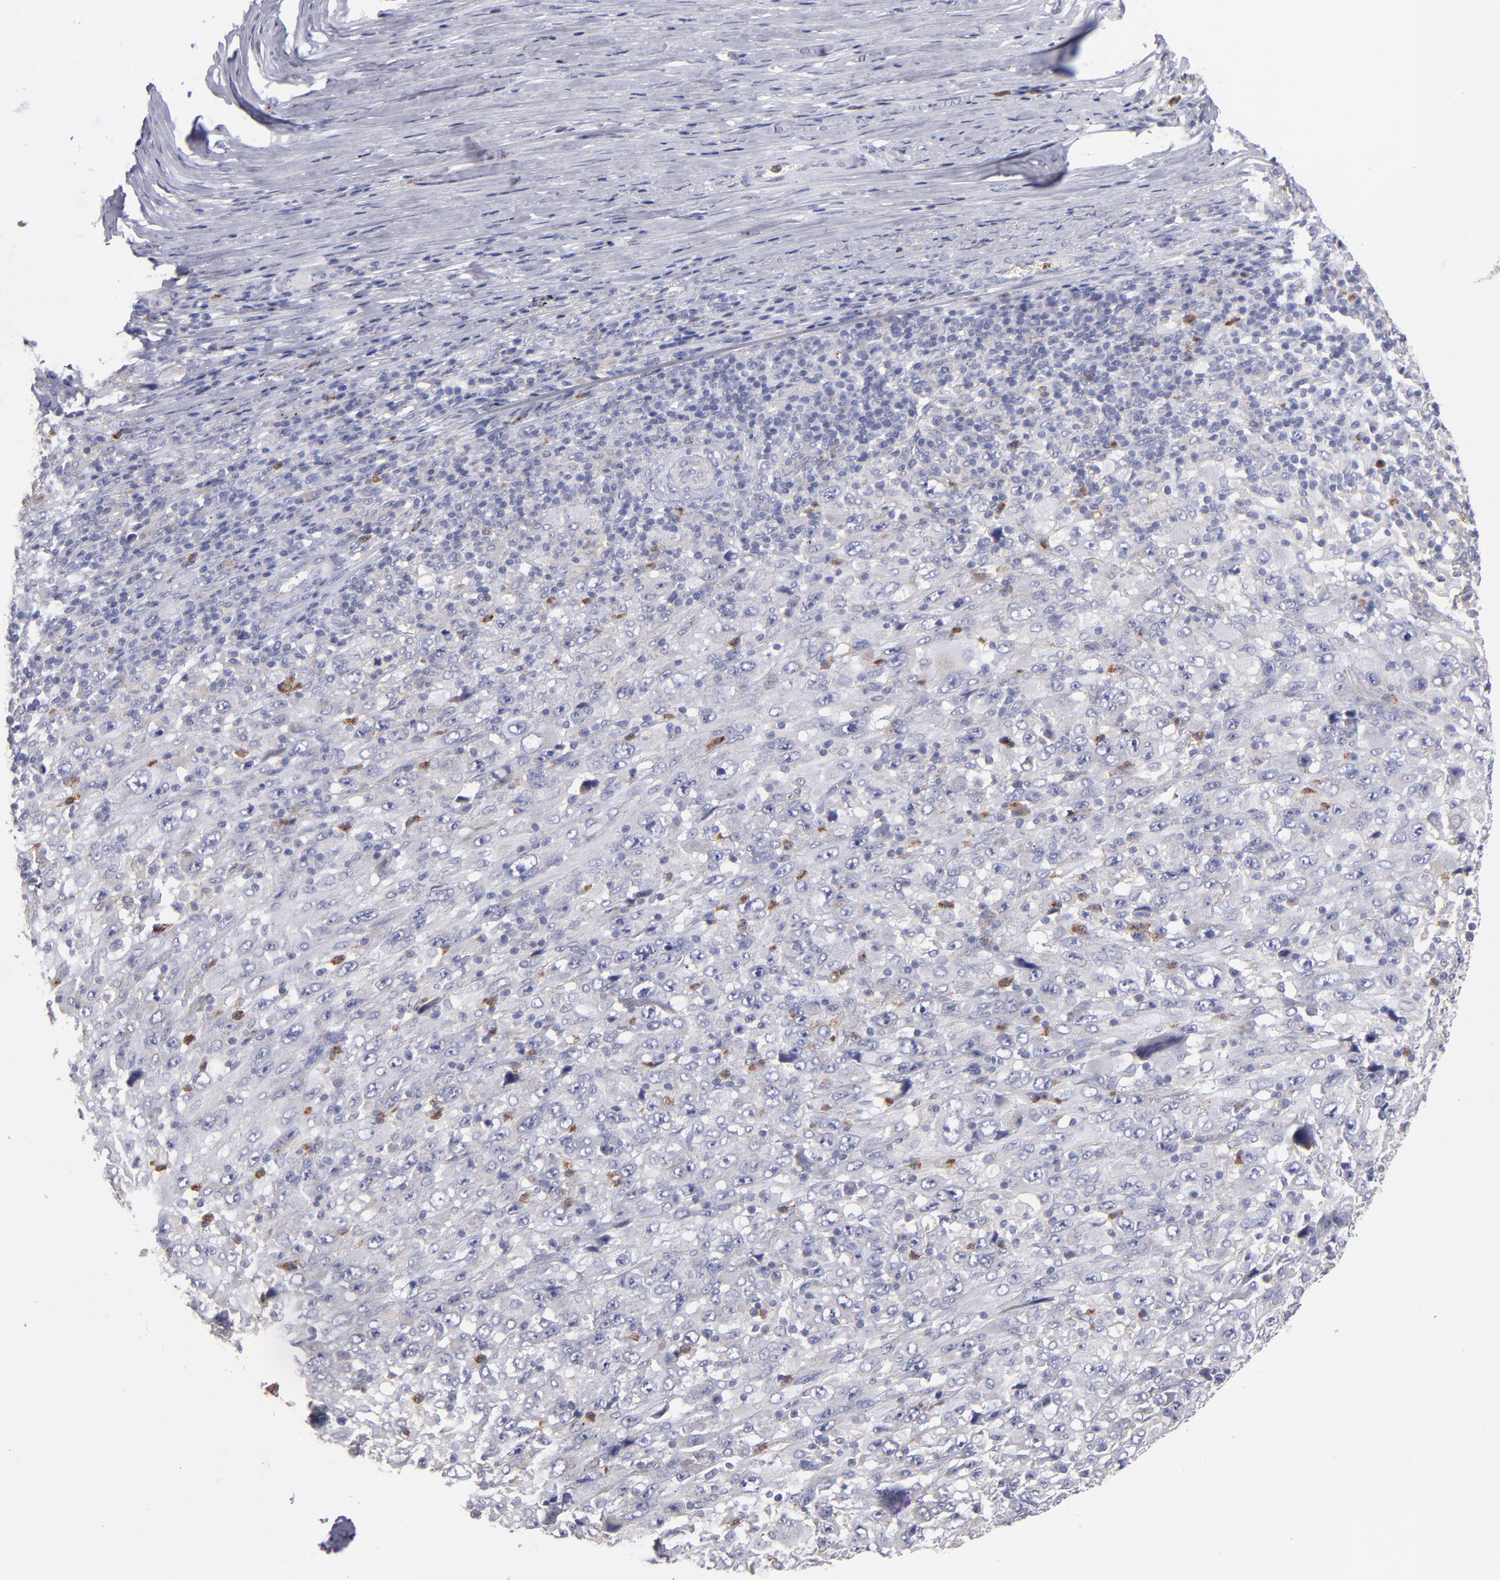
{"staining": {"intensity": "weak", "quantity": ">75%", "location": "cytoplasmic/membranous"}, "tissue": "melanoma", "cell_type": "Tumor cells", "image_type": "cancer", "snomed": [{"axis": "morphology", "description": "Malignant melanoma, Metastatic site"}, {"axis": "topography", "description": "Skin"}], "caption": "Melanoma was stained to show a protein in brown. There is low levels of weak cytoplasmic/membranous positivity in approximately >75% of tumor cells.", "gene": "FGR", "patient": {"sex": "female", "age": 56}}